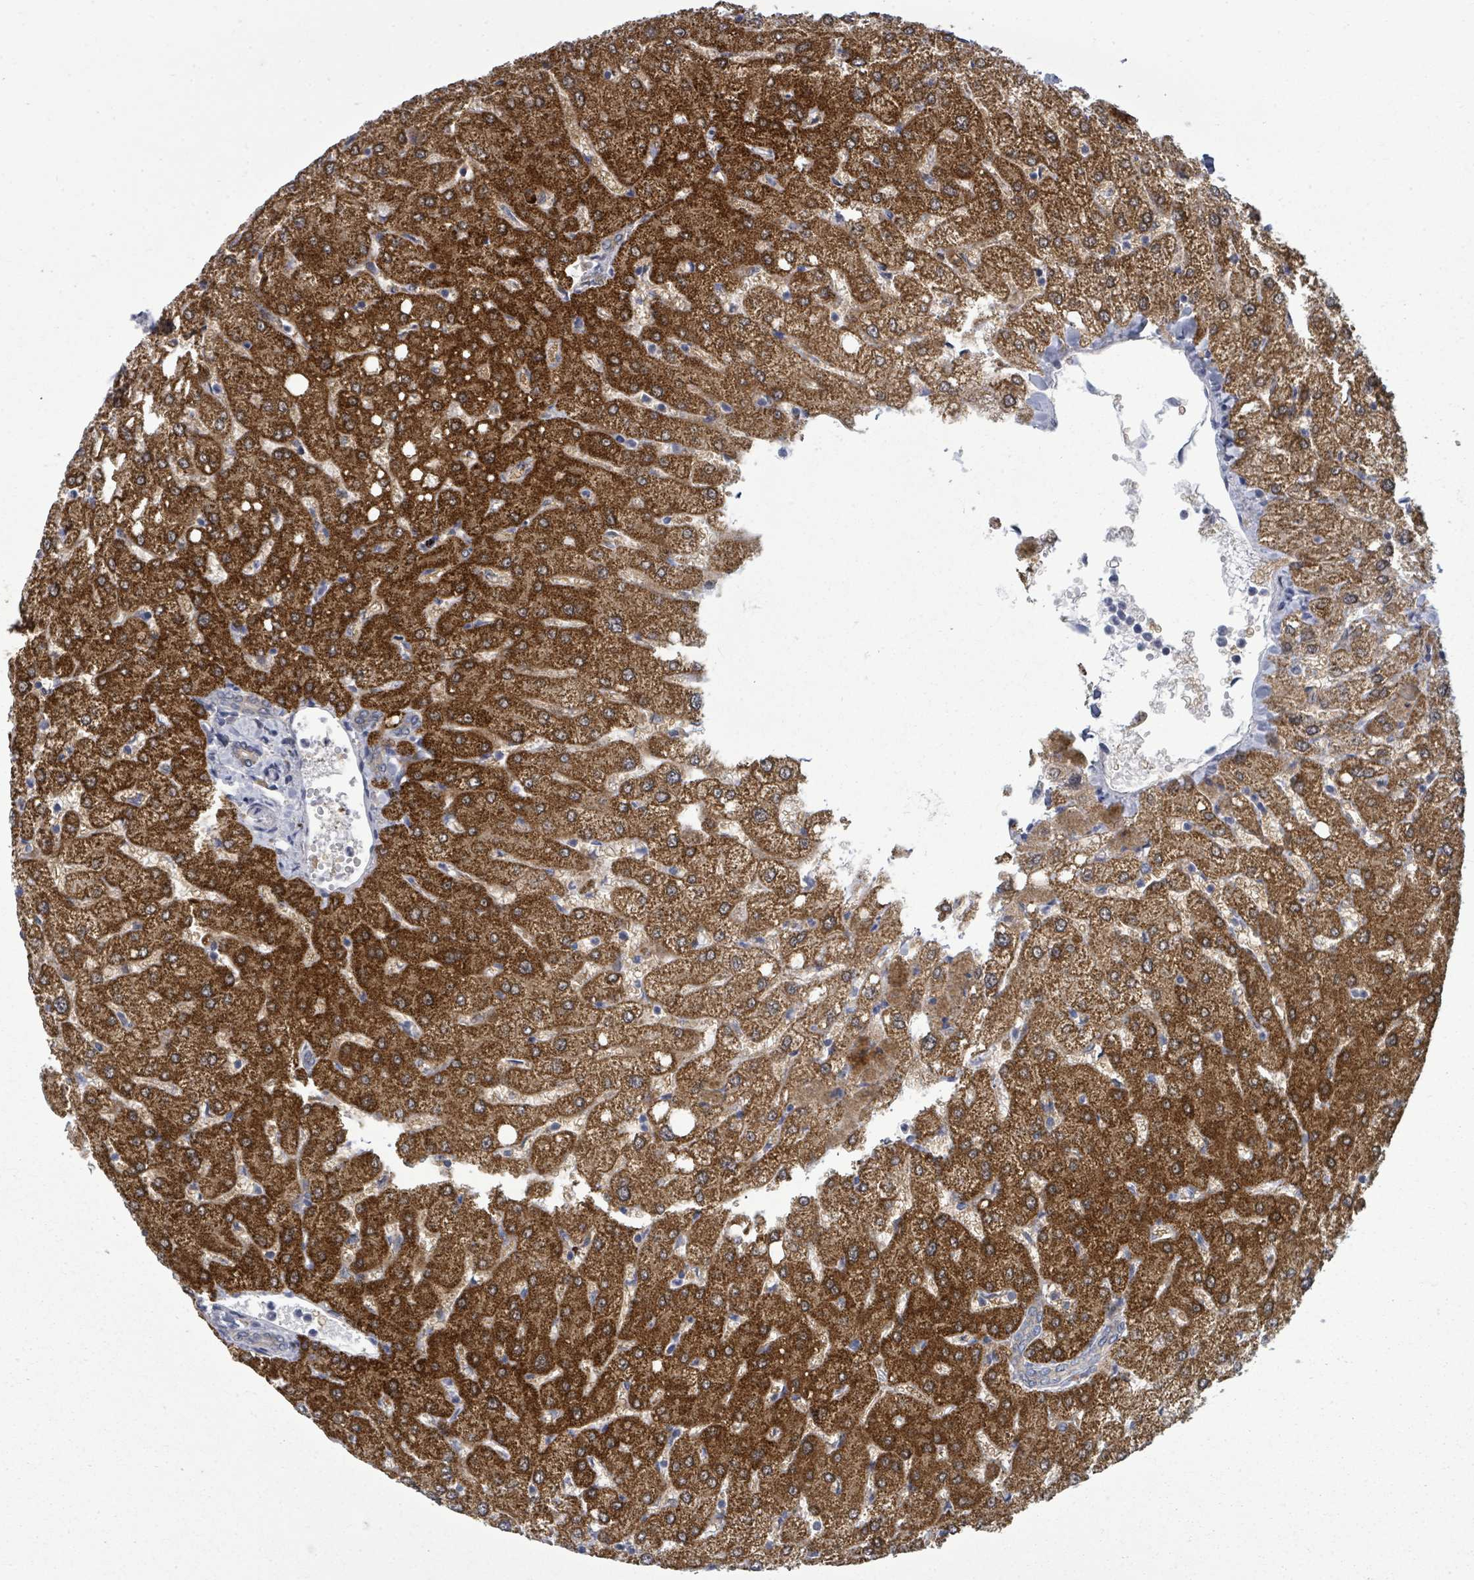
{"staining": {"intensity": "weak", "quantity": "<25%", "location": "cytoplasmic/membranous"}, "tissue": "liver", "cell_type": "Cholangiocytes", "image_type": "normal", "snomed": [{"axis": "morphology", "description": "Normal tissue, NOS"}, {"axis": "topography", "description": "Liver"}], "caption": "IHC photomicrograph of normal liver stained for a protein (brown), which demonstrates no staining in cholangiocytes.", "gene": "ASB12", "patient": {"sex": "female", "age": 54}}